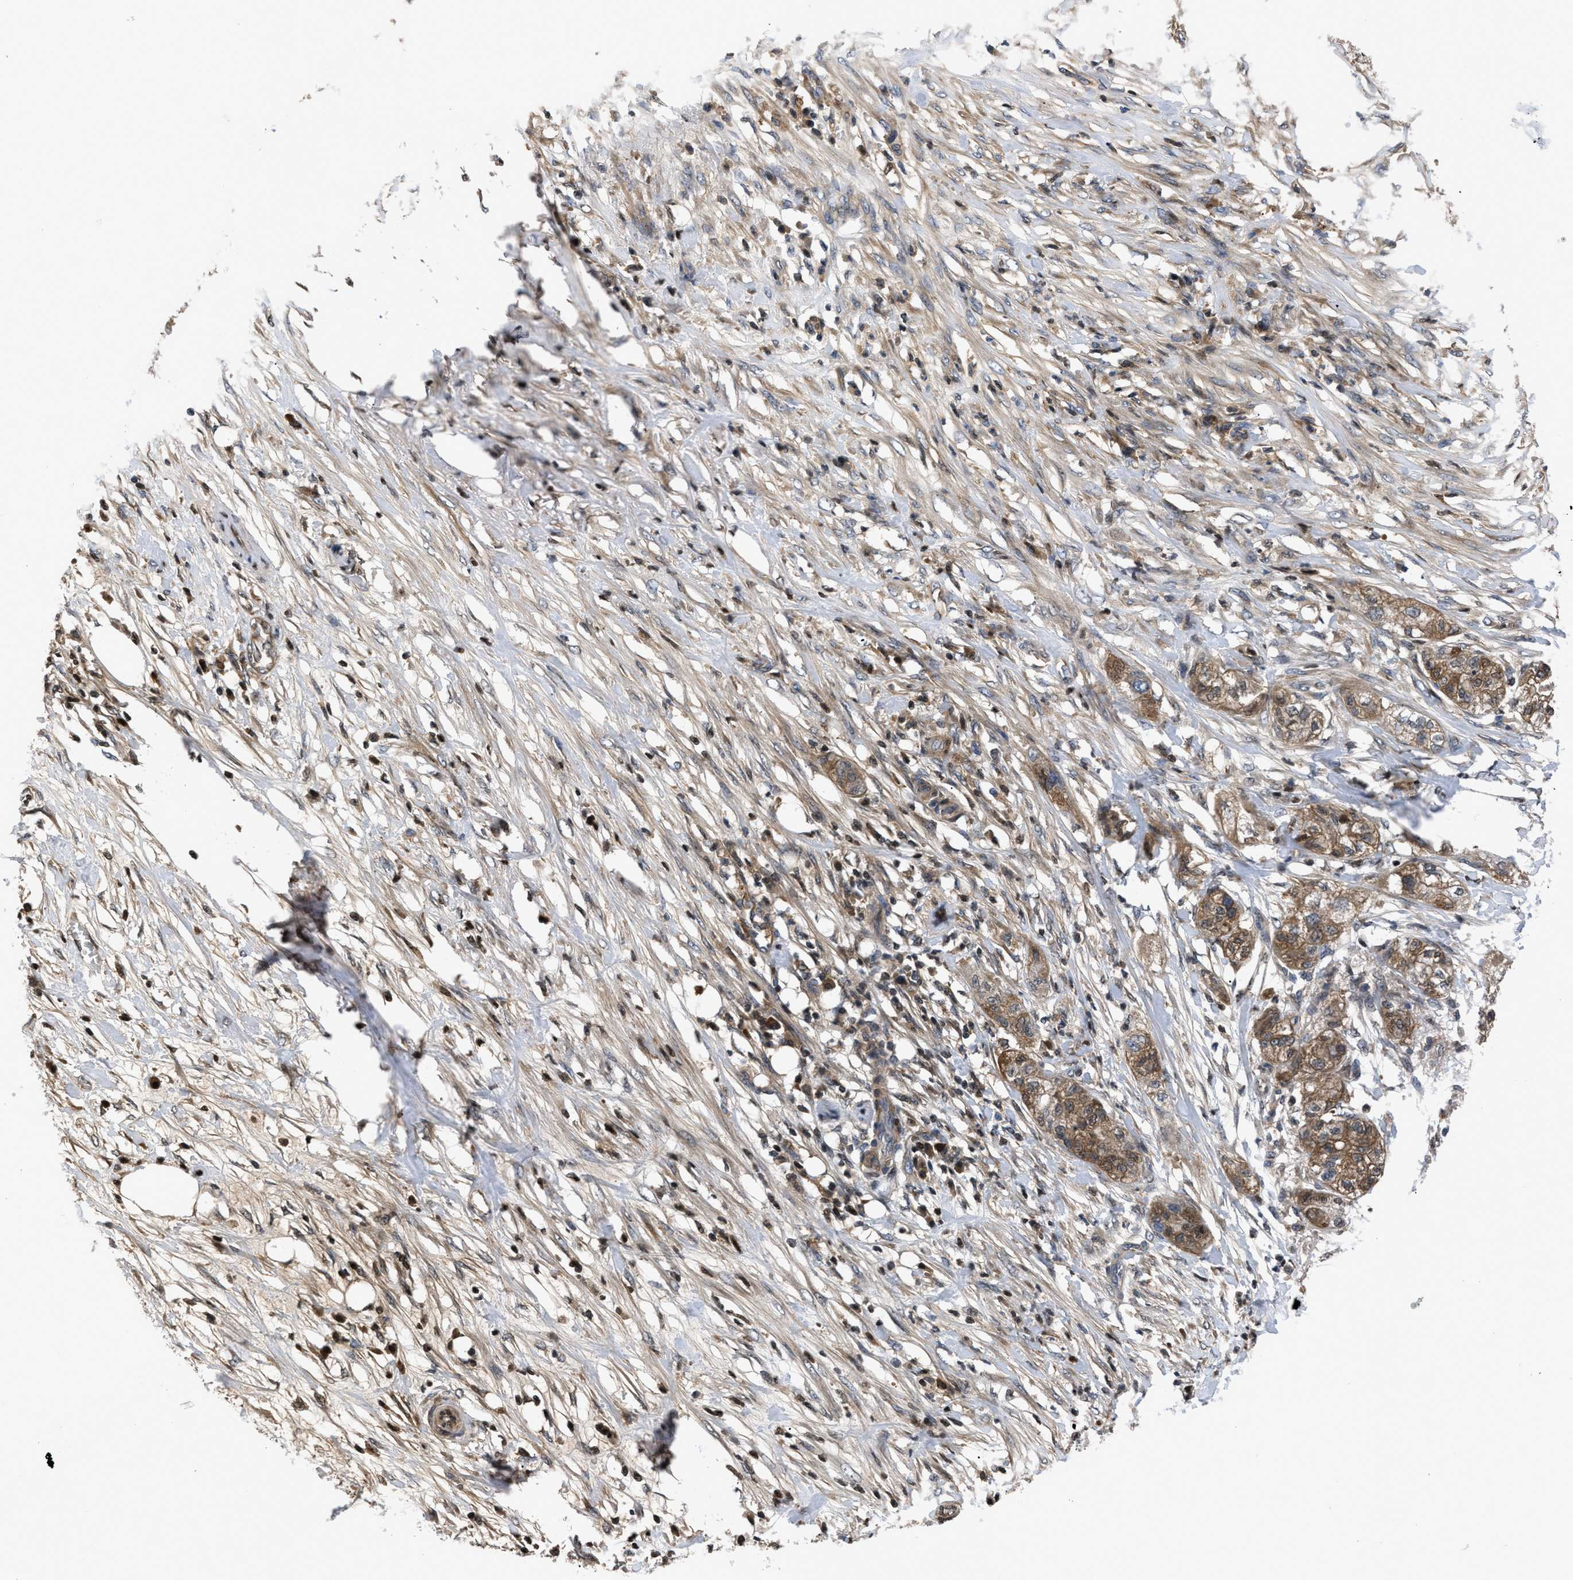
{"staining": {"intensity": "moderate", "quantity": "25%-75%", "location": "cytoplasmic/membranous"}, "tissue": "pancreatic cancer", "cell_type": "Tumor cells", "image_type": "cancer", "snomed": [{"axis": "morphology", "description": "Adenocarcinoma, NOS"}, {"axis": "topography", "description": "Pancreas"}], "caption": "This histopathology image demonstrates IHC staining of pancreatic cancer (adenocarcinoma), with medium moderate cytoplasmic/membranous positivity in approximately 25%-75% of tumor cells.", "gene": "SERPINA6", "patient": {"sex": "female", "age": 78}}